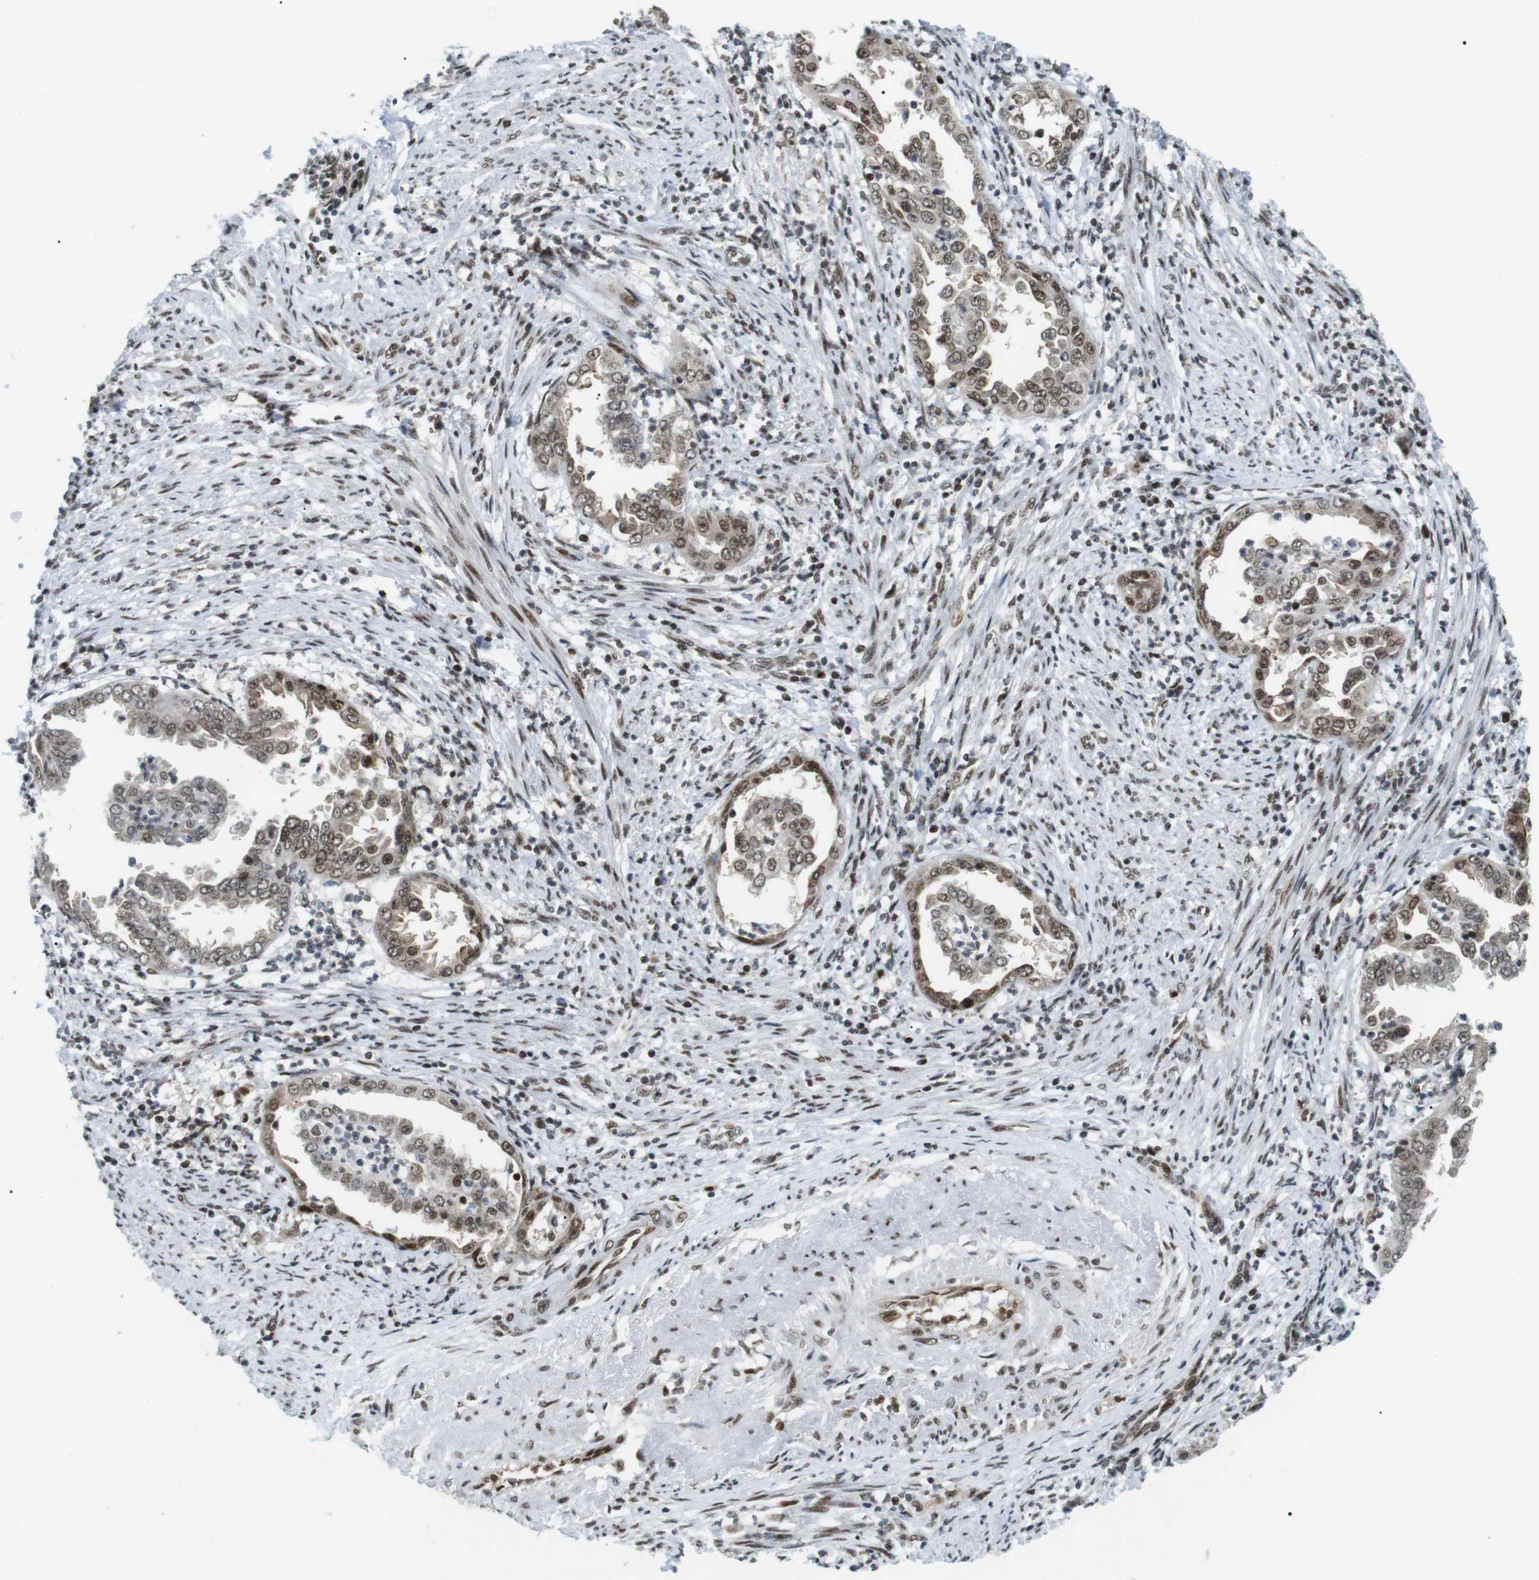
{"staining": {"intensity": "moderate", "quantity": ">75%", "location": "nuclear"}, "tissue": "endometrial cancer", "cell_type": "Tumor cells", "image_type": "cancer", "snomed": [{"axis": "morphology", "description": "Adenocarcinoma, NOS"}, {"axis": "topography", "description": "Endometrium"}], "caption": "Adenocarcinoma (endometrial) stained with a protein marker reveals moderate staining in tumor cells.", "gene": "CDC27", "patient": {"sex": "female", "age": 85}}